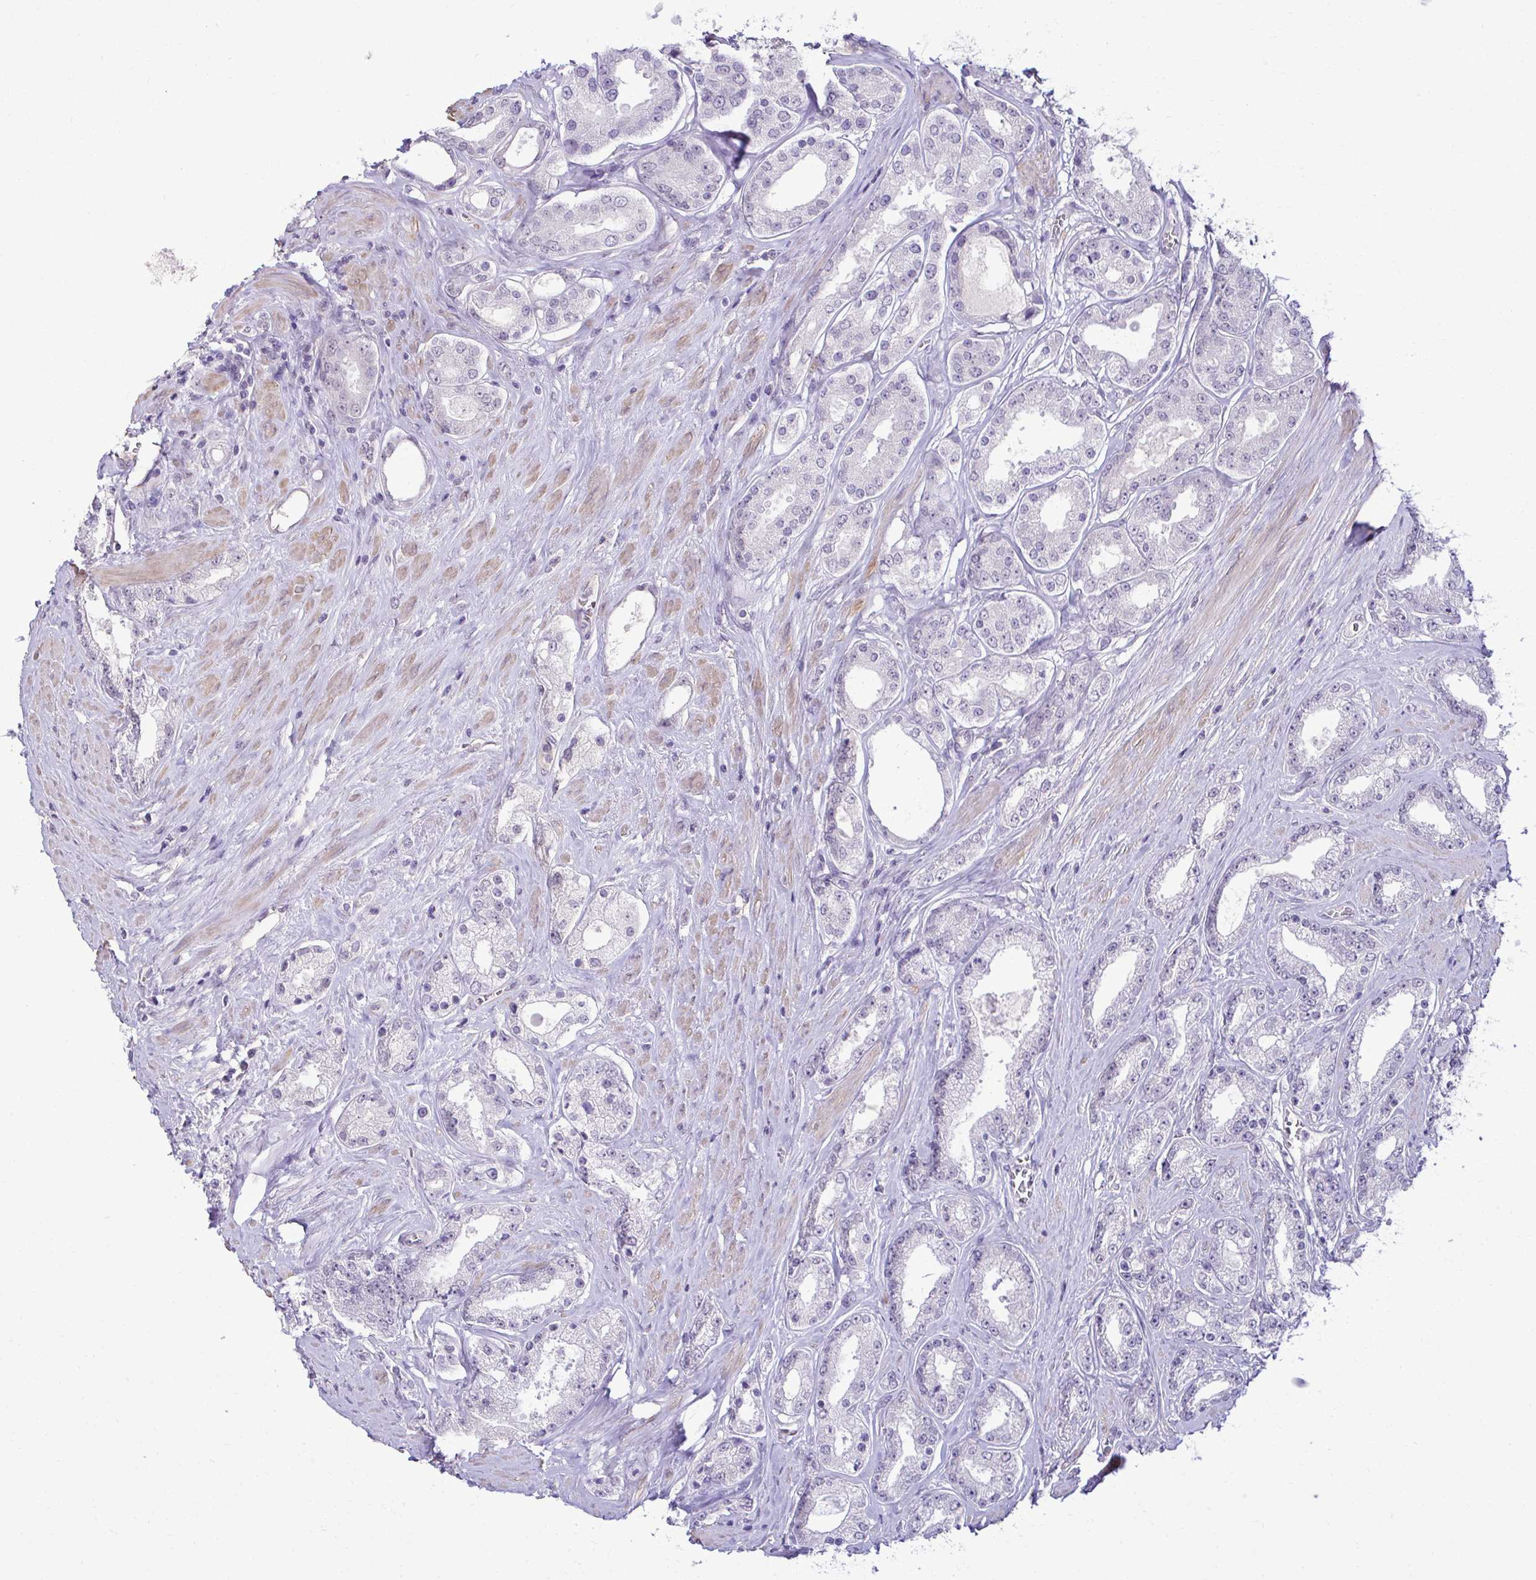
{"staining": {"intensity": "negative", "quantity": "none", "location": "none"}, "tissue": "prostate cancer", "cell_type": "Tumor cells", "image_type": "cancer", "snomed": [{"axis": "morphology", "description": "Adenocarcinoma, High grade"}, {"axis": "topography", "description": "Prostate"}], "caption": "Tumor cells are negative for protein expression in human prostate adenocarcinoma (high-grade).", "gene": "SLC30A3", "patient": {"sex": "male", "age": 66}}